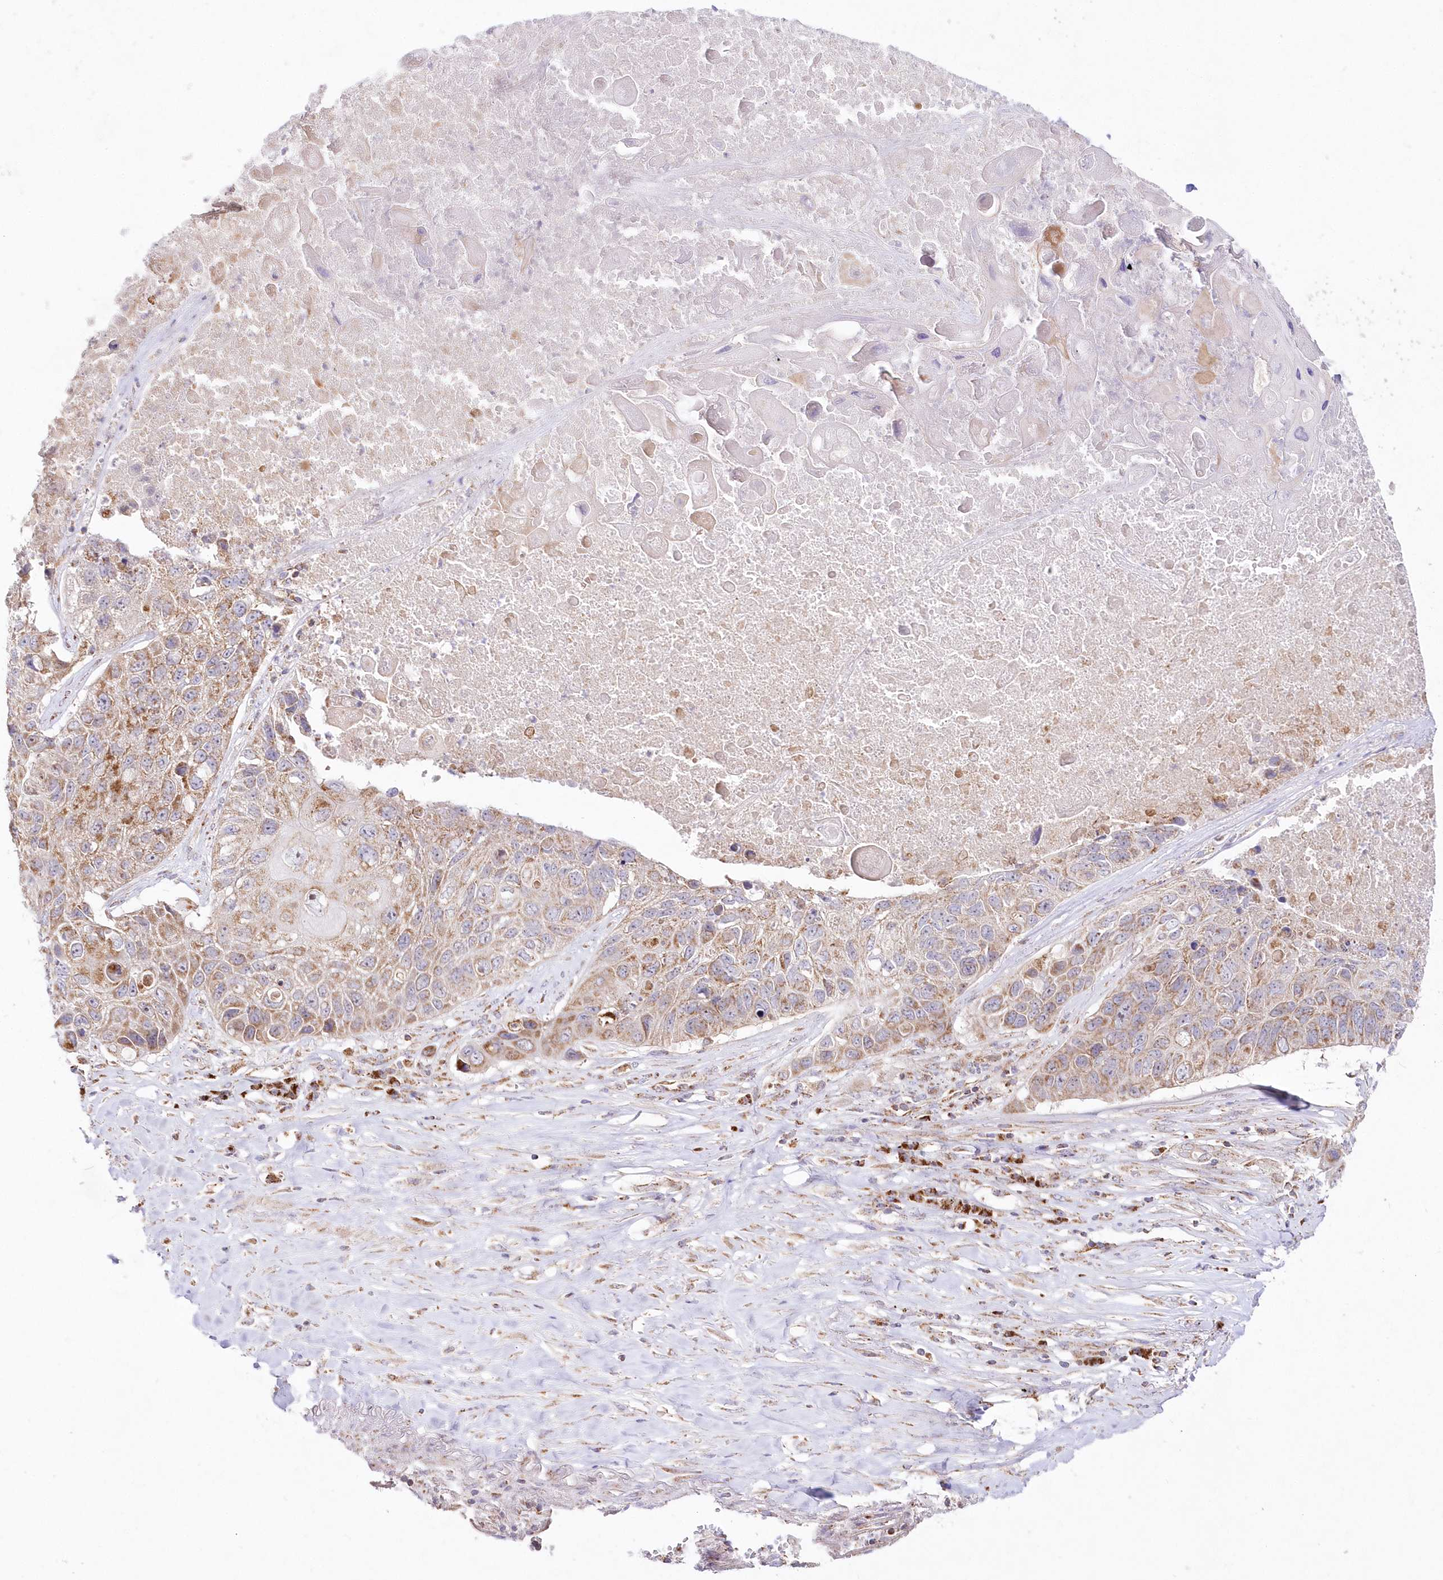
{"staining": {"intensity": "moderate", "quantity": ">75%", "location": "cytoplasmic/membranous"}, "tissue": "lung cancer", "cell_type": "Tumor cells", "image_type": "cancer", "snomed": [{"axis": "morphology", "description": "Squamous cell carcinoma, NOS"}, {"axis": "topography", "description": "Lung"}], "caption": "DAB (3,3'-diaminobenzidine) immunohistochemical staining of human lung squamous cell carcinoma displays moderate cytoplasmic/membranous protein expression in approximately >75% of tumor cells. The protein is shown in brown color, while the nuclei are stained blue.", "gene": "DNA2", "patient": {"sex": "male", "age": 61}}